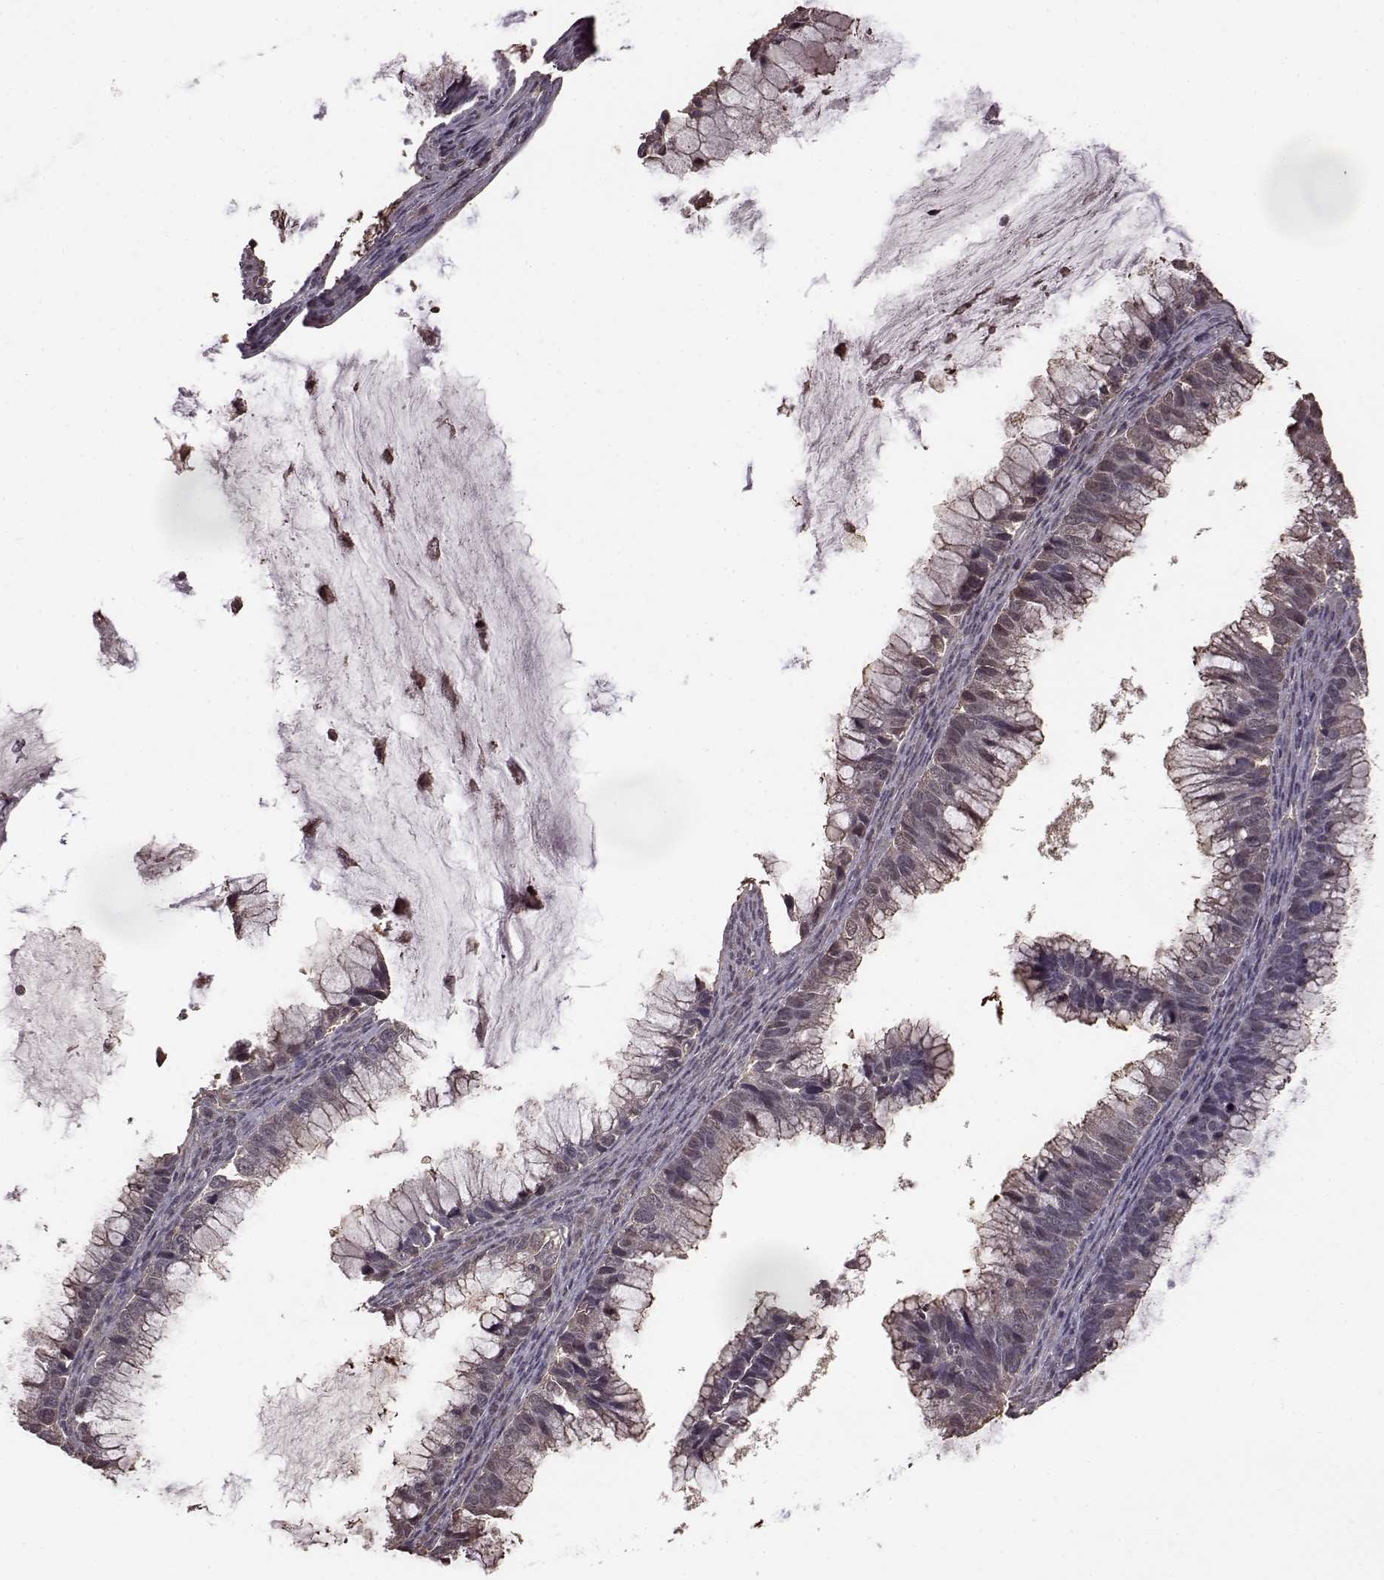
{"staining": {"intensity": "negative", "quantity": "none", "location": "none"}, "tissue": "ovarian cancer", "cell_type": "Tumor cells", "image_type": "cancer", "snomed": [{"axis": "morphology", "description": "Cystadenocarcinoma, mucinous, NOS"}, {"axis": "topography", "description": "Ovary"}], "caption": "An IHC micrograph of ovarian cancer is shown. There is no staining in tumor cells of ovarian cancer. (DAB immunohistochemistry with hematoxylin counter stain).", "gene": "NME1-NME2", "patient": {"sex": "female", "age": 38}}